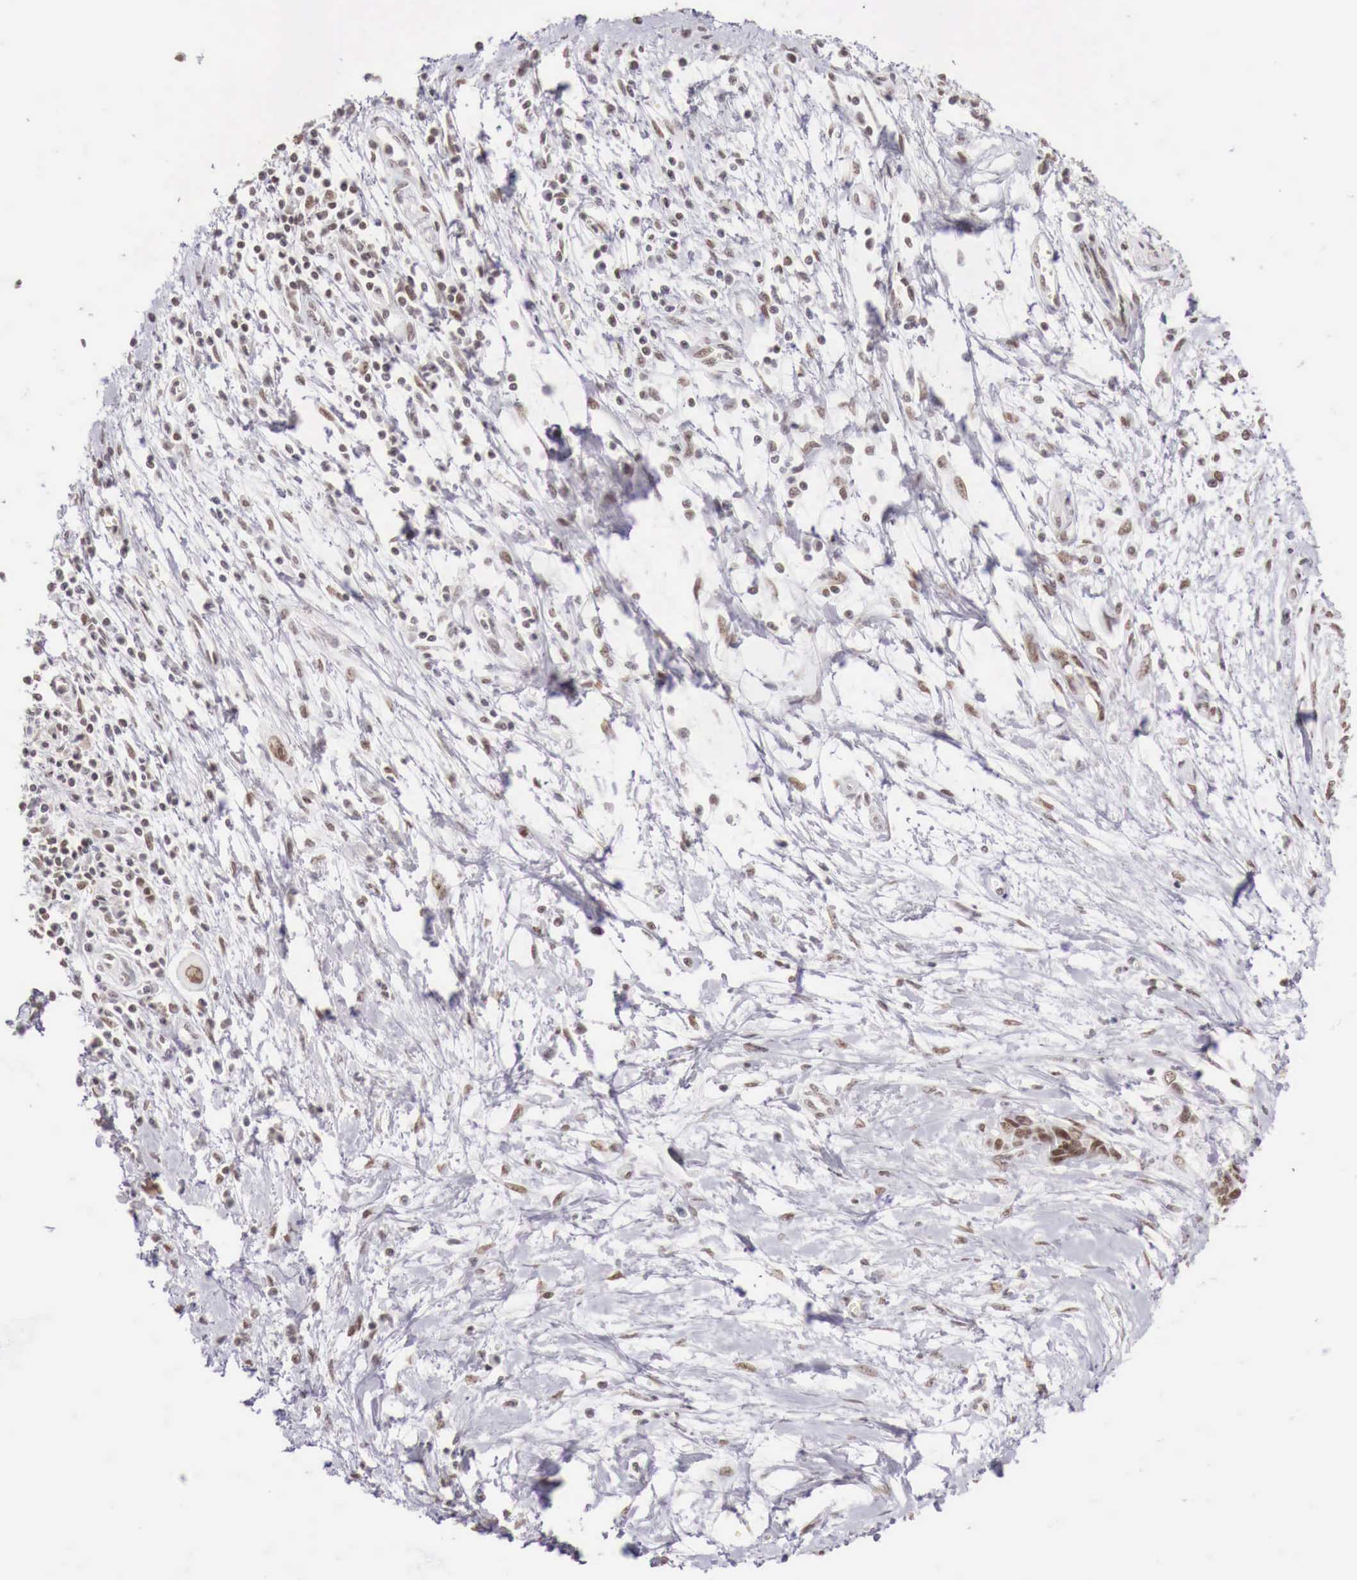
{"staining": {"intensity": "weak", "quantity": "<25%", "location": "nuclear"}, "tissue": "pancreatic cancer", "cell_type": "Tumor cells", "image_type": "cancer", "snomed": [{"axis": "morphology", "description": "Adenocarcinoma, NOS"}, {"axis": "topography", "description": "Pancreas"}], "caption": "Image shows no significant protein staining in tumor cells of adenocarcinoma (pancreatic). (Immunohistochemistry (ihc), brightfield microscopy, high magnification).", "gene": "PHF14", "patient": {"sex": "female", "age": 70}}